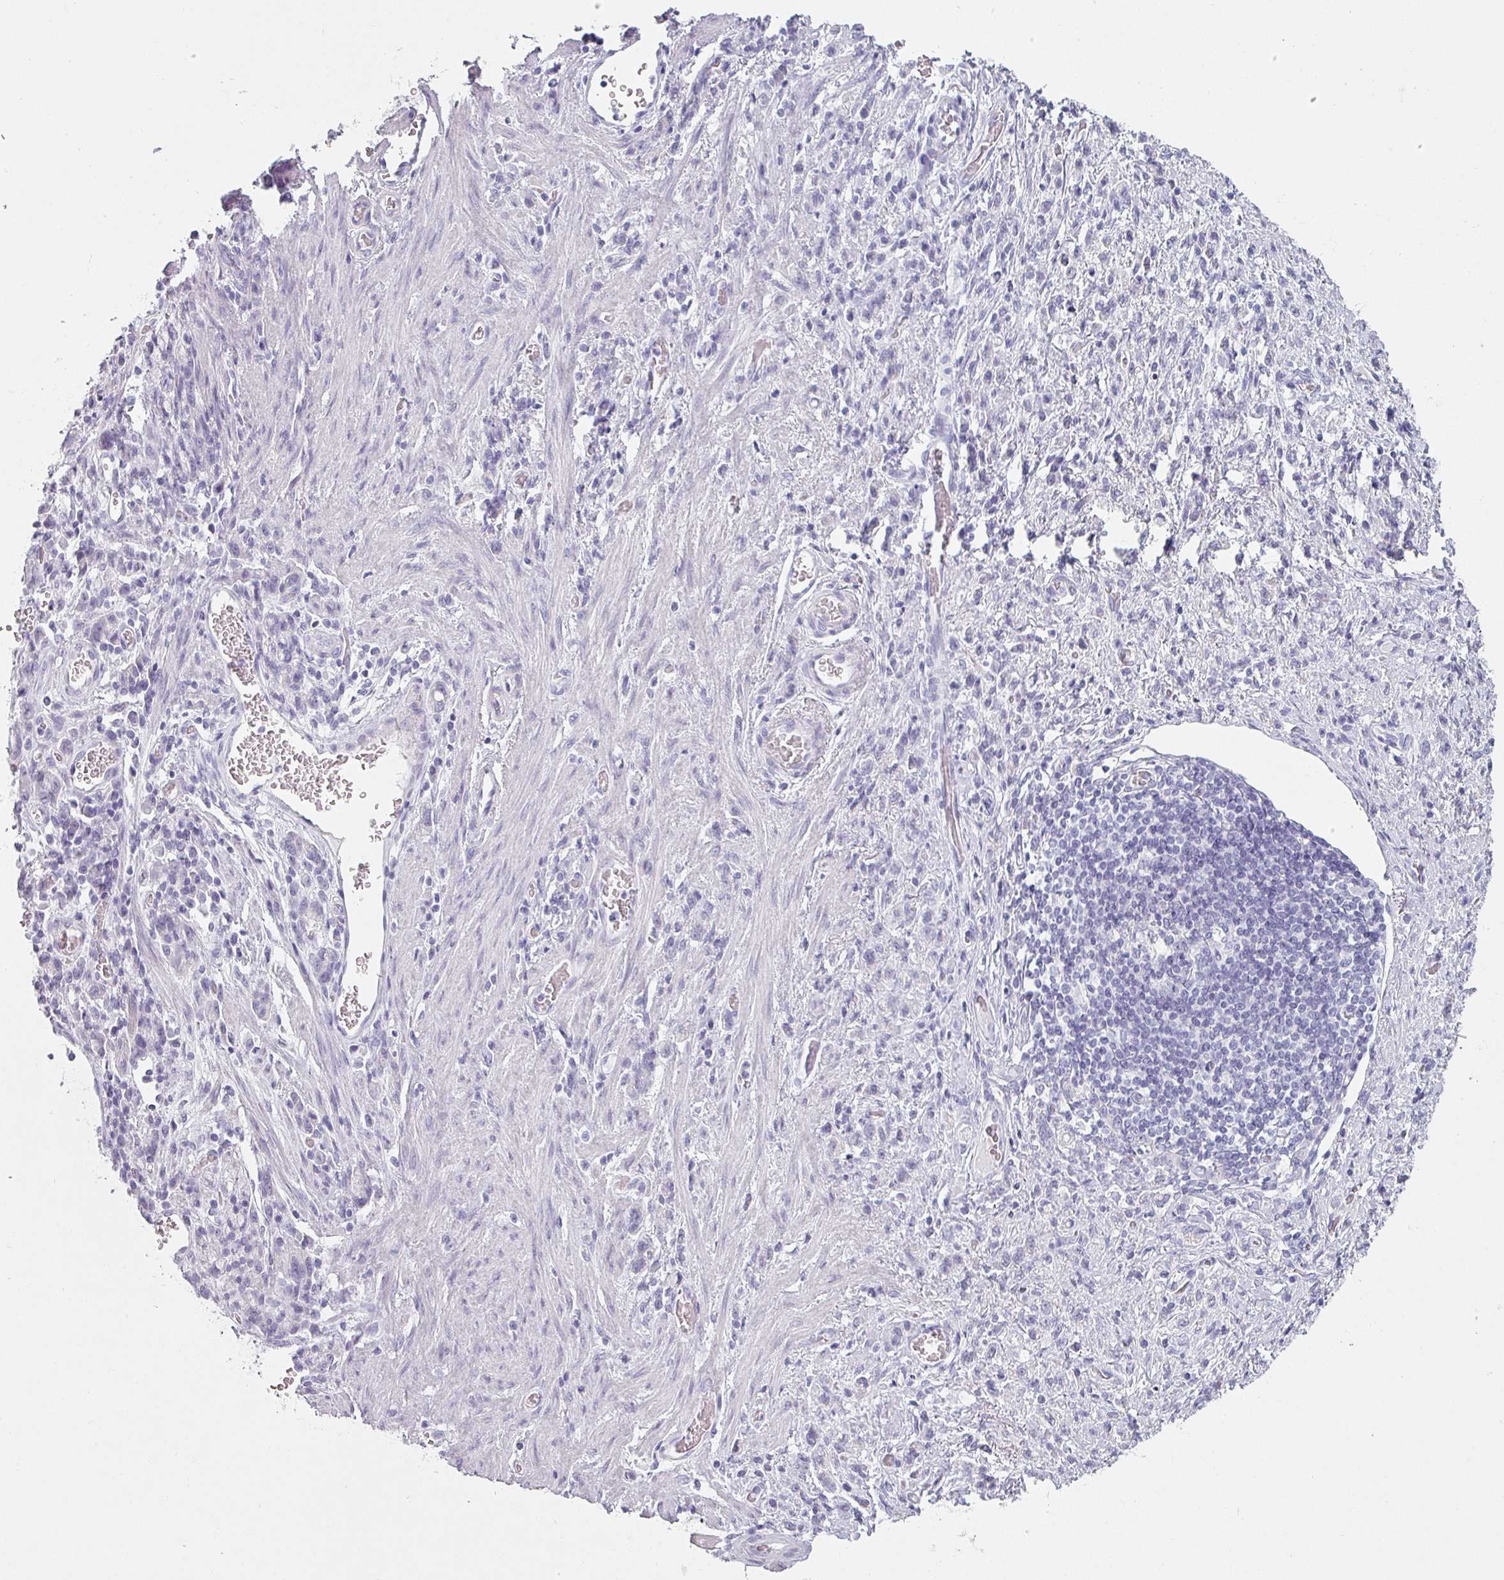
{"staining": {"intensity": "negative", "quantity": "none", "location": "none"}, "tissue": "stomach cancer", "cell_type": "Tumor cells", "image_type": "cancer", "snomed": [{"axis": "morphology", "description": "Adenocarcinoma, NOS"}, {"axis": "topography", "description": "Stomach"}], "caption": "Stomach cancer (adenocarcinoma) was stained to show a protein in brown. There is no significant staining in tumor cells.", "gene": "SFTPA1", "patient": {"sex": "male", "age": 77}}